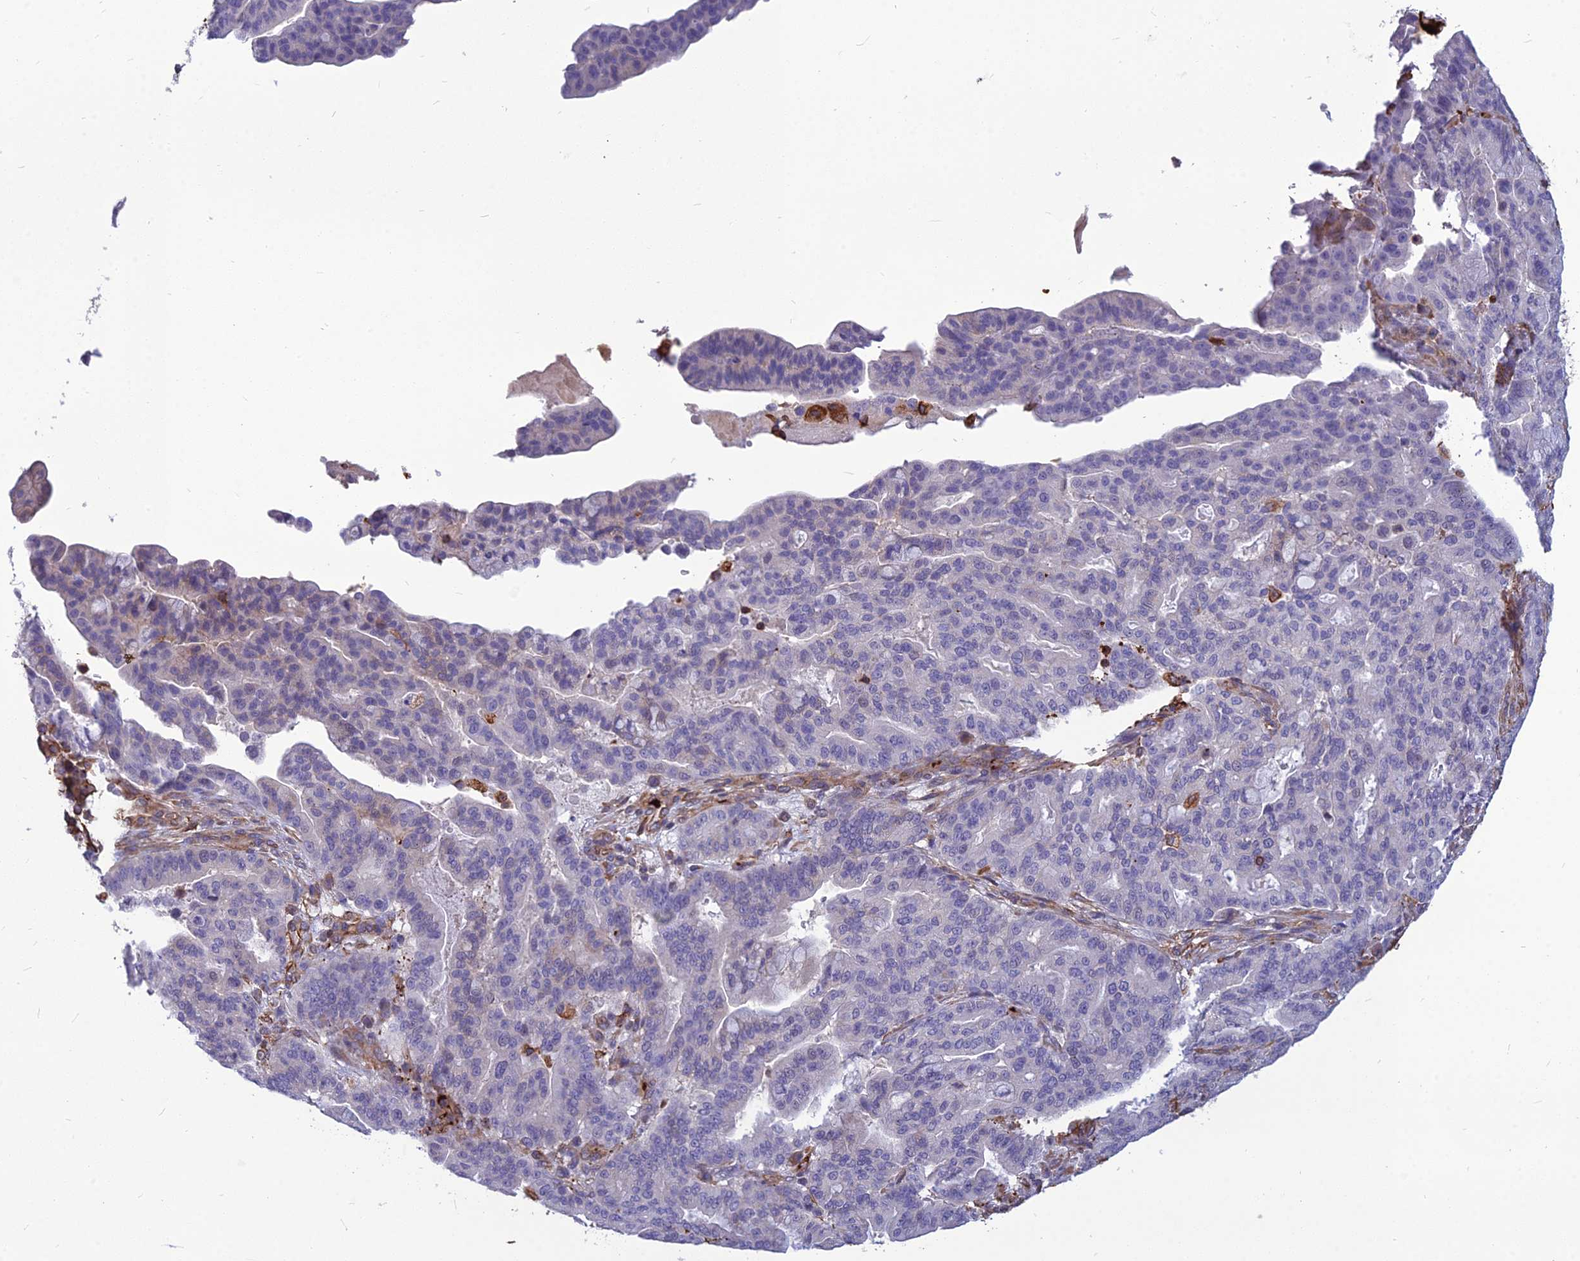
{"staining": {"intensity": "negative", "quantity": "none", "location": "none"}, "tissue": "pancreatic cancer", "cell_type": "Tumor cells", "image_type": "cancer", "snomed": [{"axis": "morphology", "description": "Adenocarcinoma, NOS"}, {"axis": "topography", "description": "Pancreas"}], "caption": "Tumor cells show no significant protein staining in pancreatic adenocarcinoma.", "gene": "PSMD11", "patient": {"sex": "male", "age": 63}}